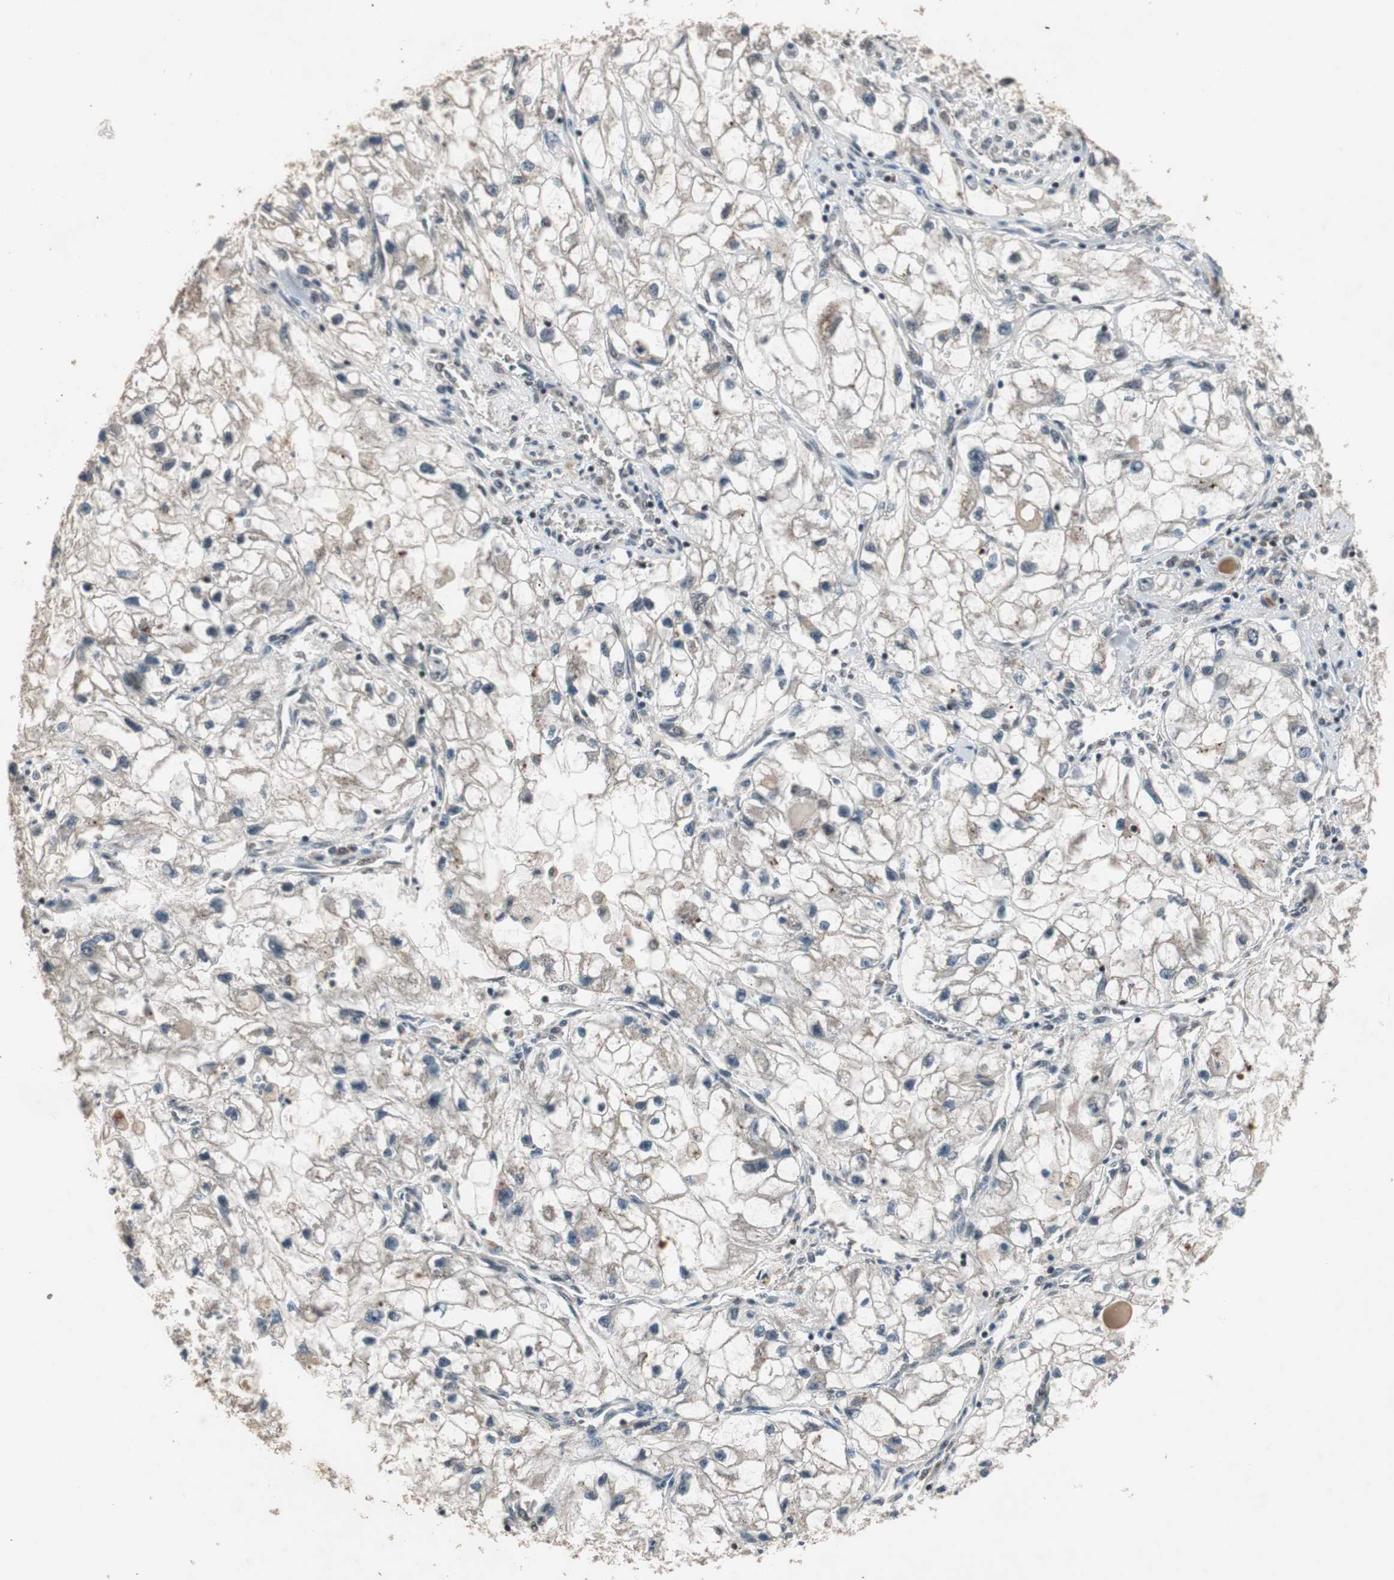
{"staining": {"intensity": "negative", "quantity": "none", "location": "none"}, "tissue": "renal cancer", "cell_type": "Tumor cells", "image_type": "cancer", "snomed": [{"axis": "morphology", "description": "Adenocarcinoma, NOS"}, {"axis": "topography", "description": "Kidney"}], "caption": "Tumor cells are negative for protein expression in human renal adenocarcinoma. (IHC, brightfield microscopy, high magnification).", "gene": "BOLA1", "patient": {"sex": "female", "age": 70}}